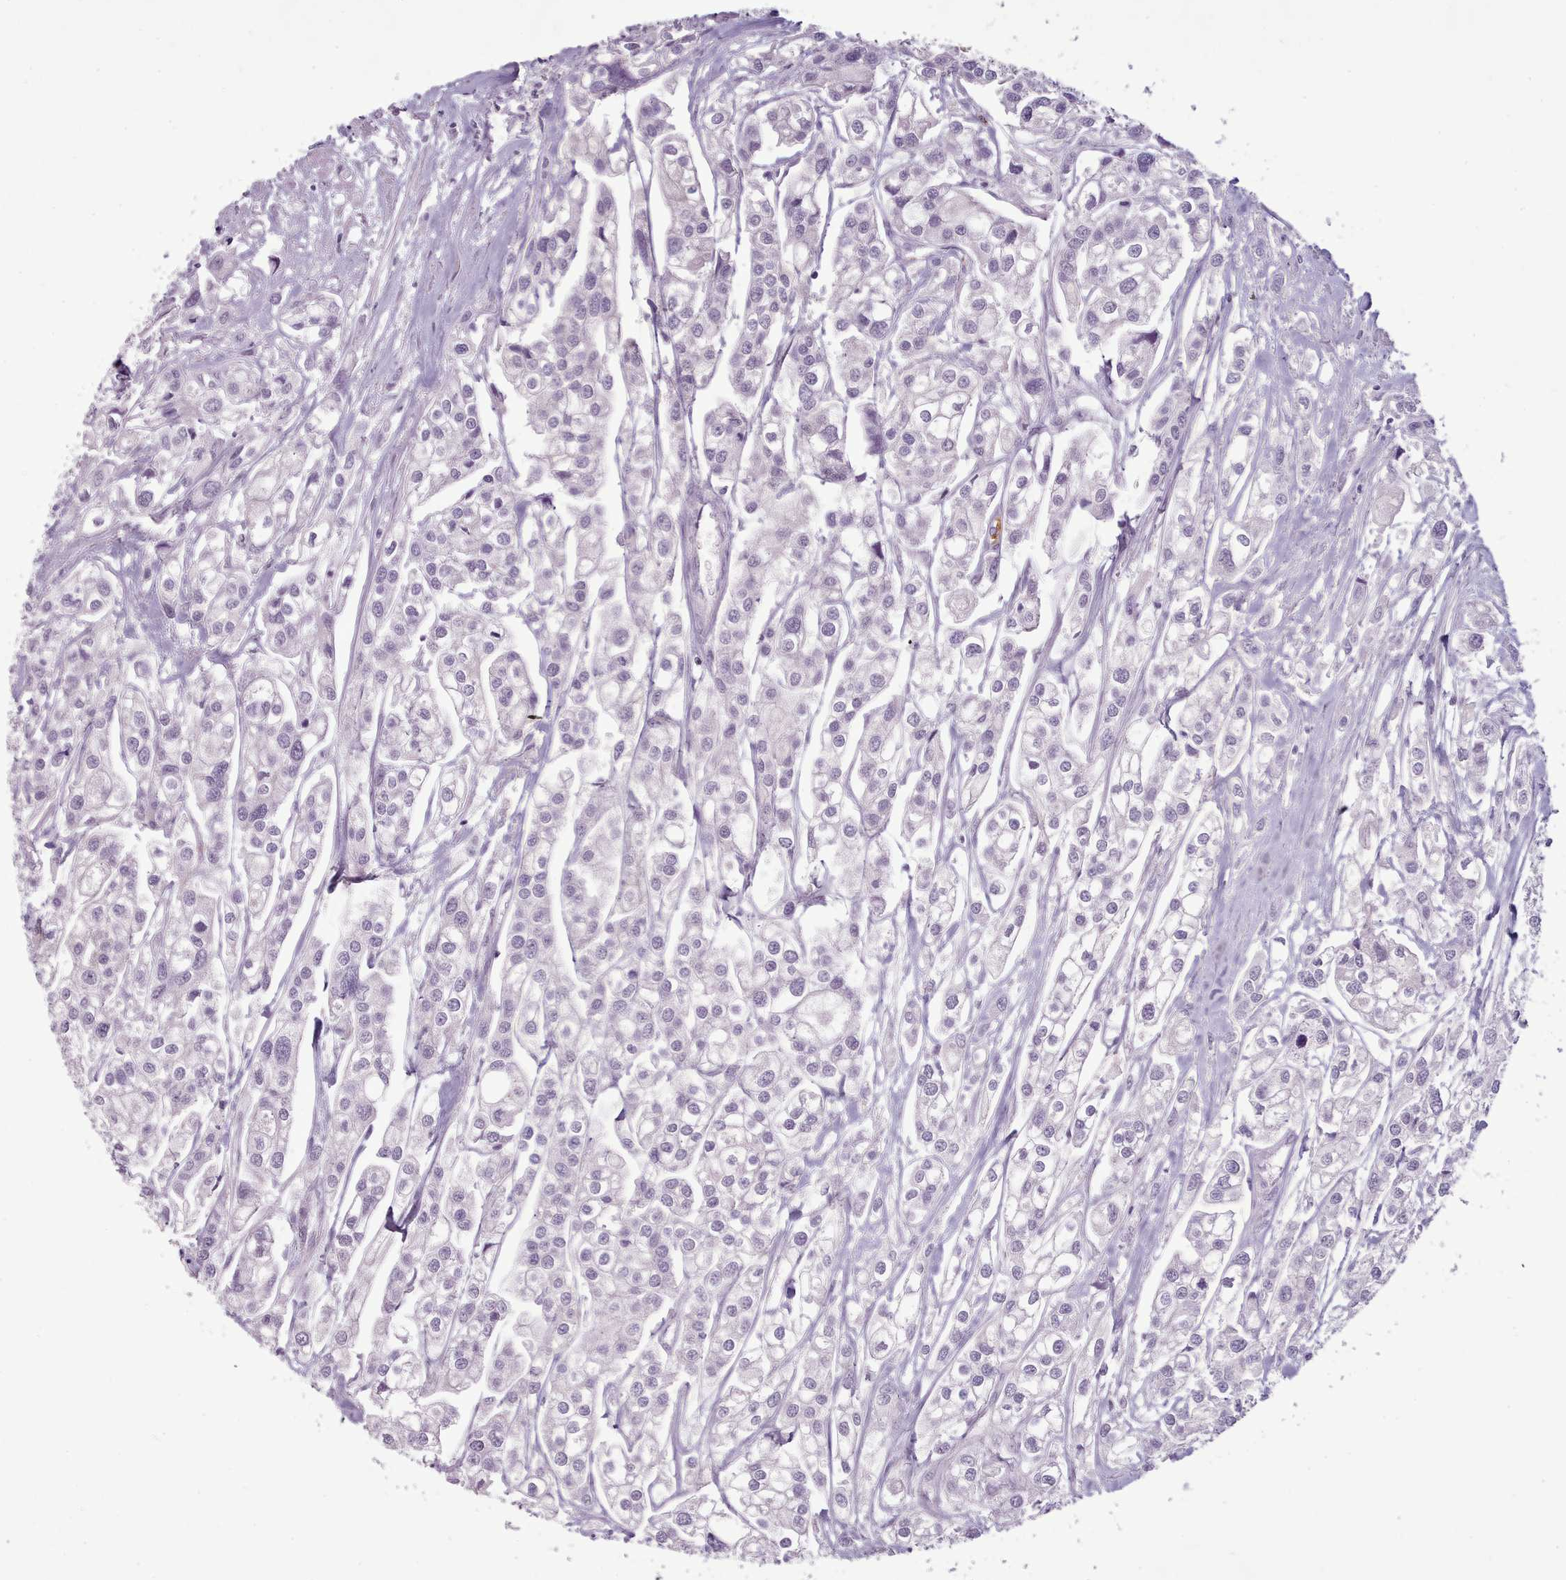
{"staining": {"intensity": "negative", "quantity": "none", "location": "none"}, "tissue": "urothelial cancer", "cell_type": "Tumor cells", "image_type": "cancer", "snomed": [{"axis": "morphology", "description": "Urothelial carcinoma, High grade"}, {"axis": "topography", "description": "Urinary bladder"}], "caption": "Urothelial cancer was stained to show a protein in brown. There is no significant expression in tumor cells.", "gene": "NDST2", "patient": {"sex": "male", "age": 67}}